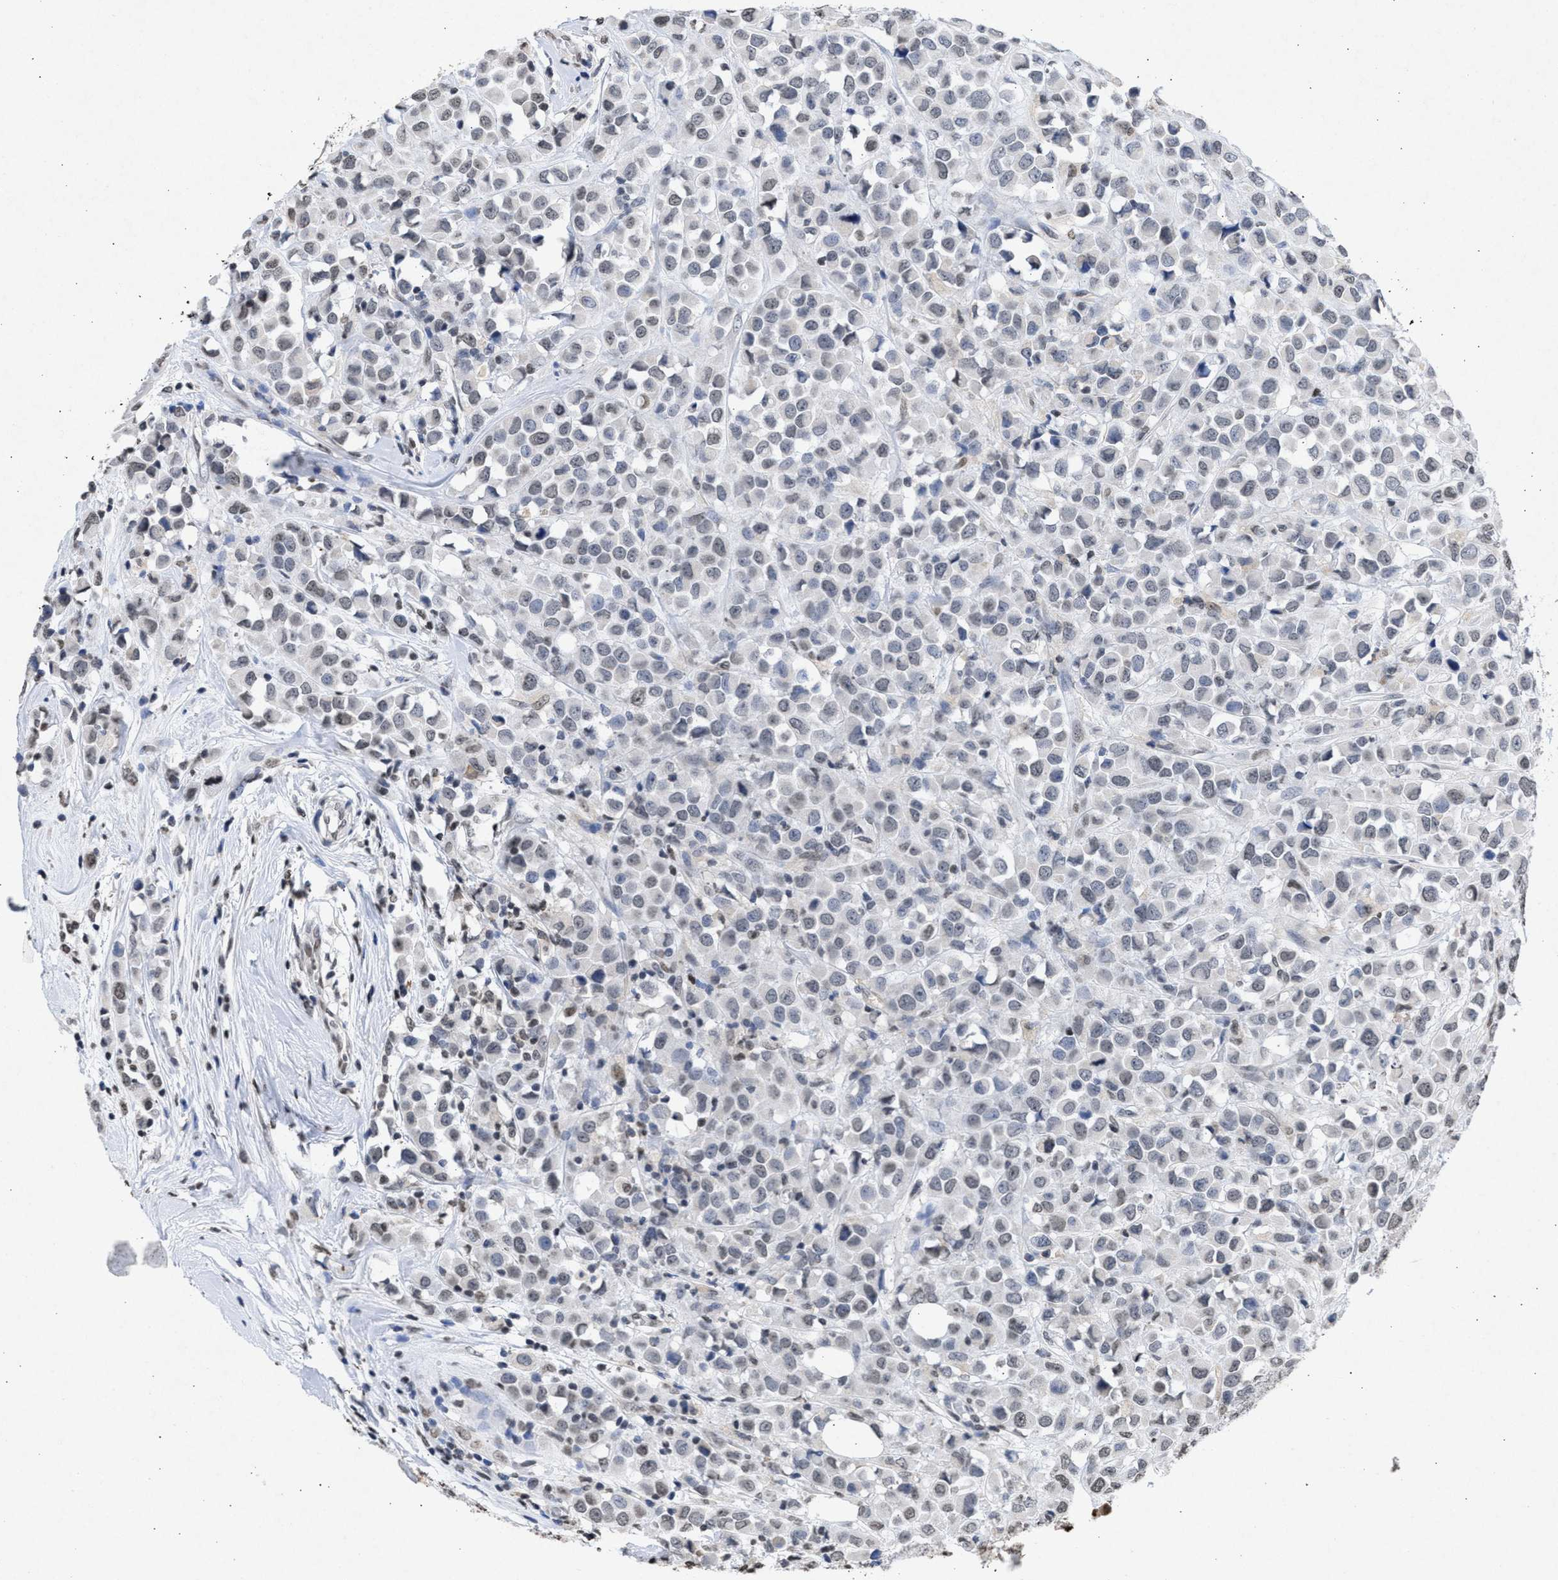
{"staining": {"intensity": "weak", "quantity": "<25%", "location": "nuclear"}, "tissue": "breast cancer", "cell_type": "Tumor cells", "image_type": "cancer", "snomed": [{"axis": "morphology", "description": "Duct carcinoma"}, {"axis": "topography", "description": "Breast"}], "caption": "DAB (3,3'-diaminobenzidine) immunohistochemical staining of human intraductal carcinoma (breast) demonstrates no significant expression in tumor cells.", "gene": "NUP35", "patient": {"sex": "female", "age": 61}}